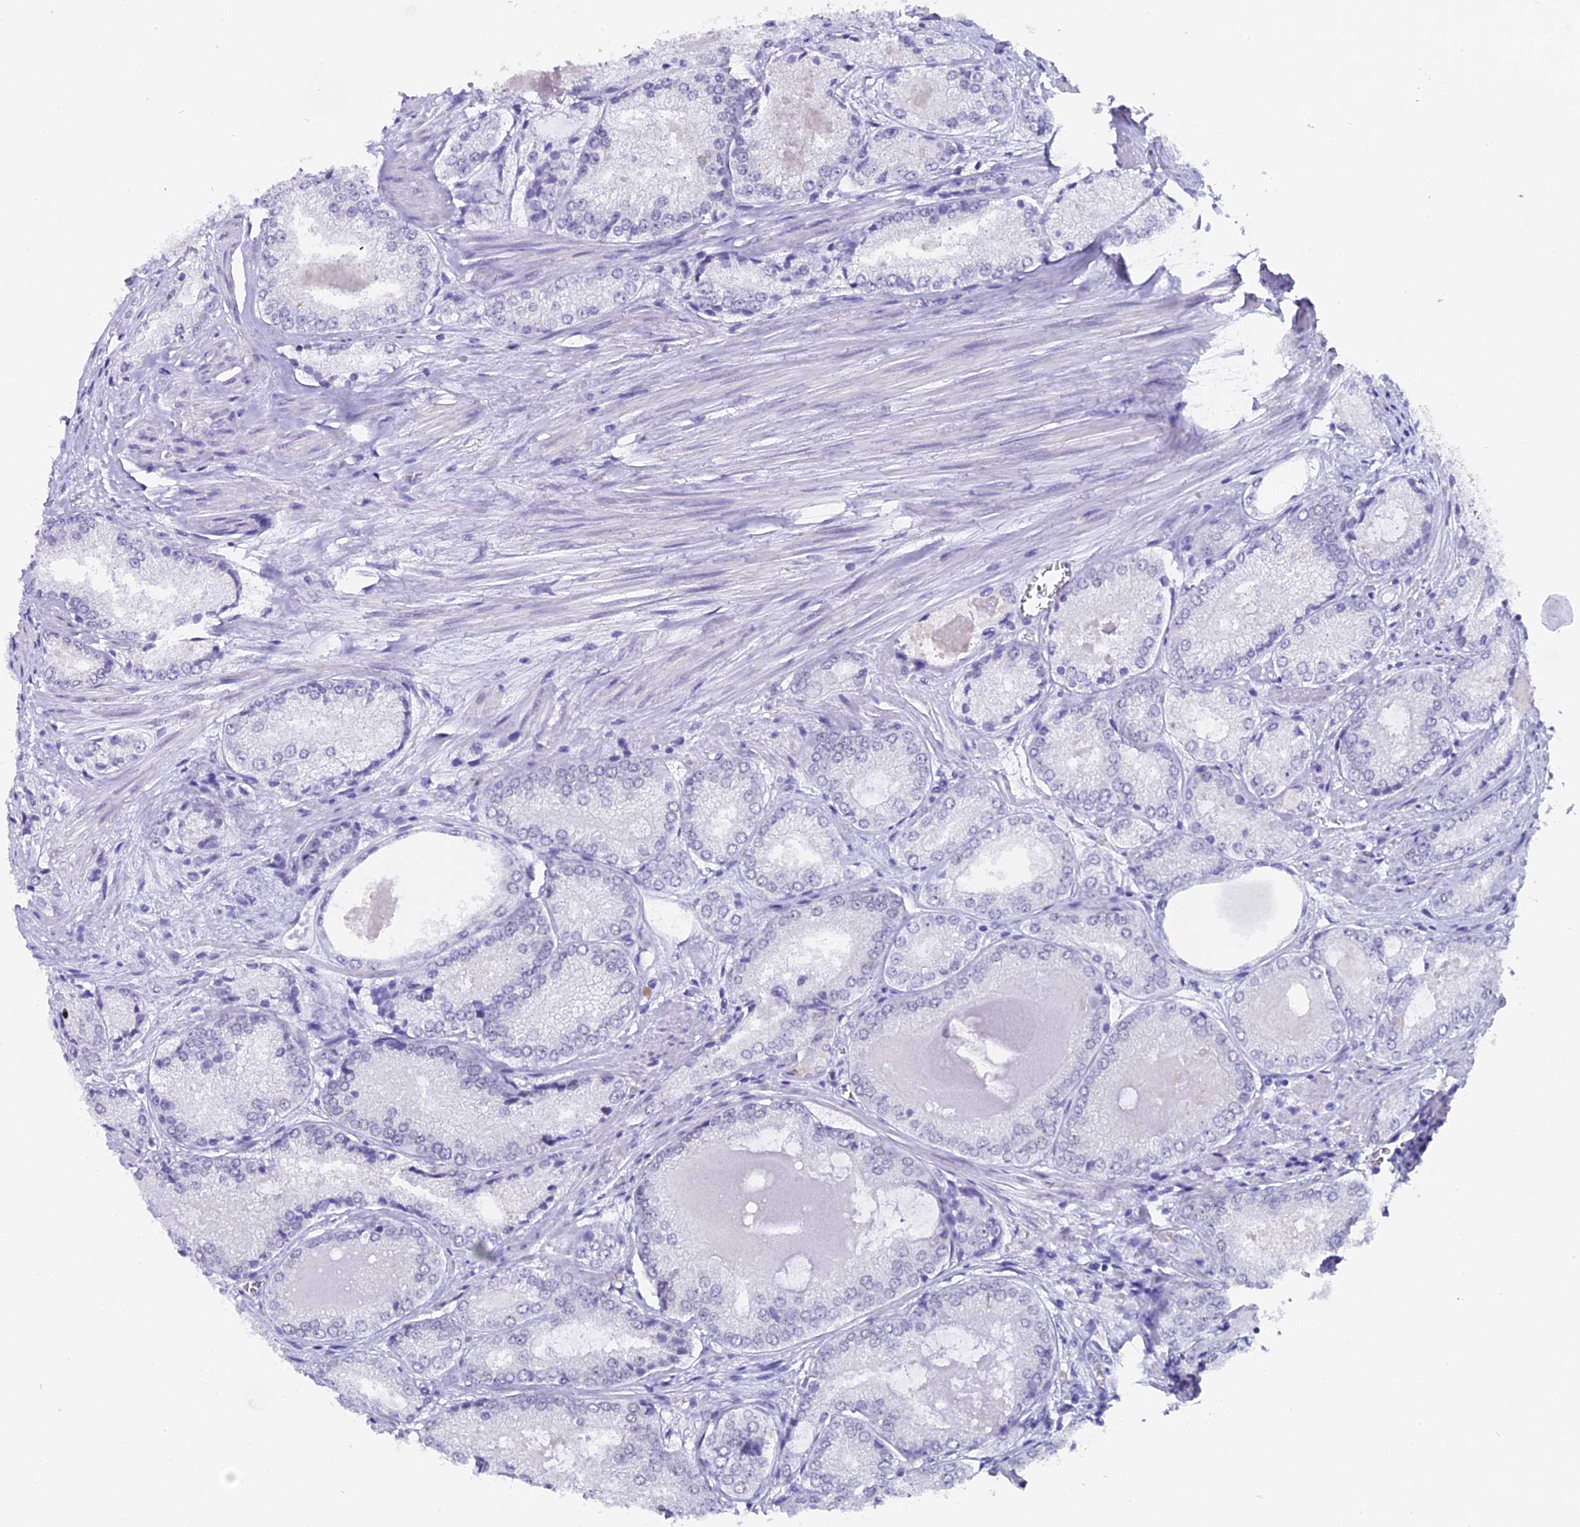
{"staining": {"intensity": "negative", "quantity": "none", "location": "none"}, "tissue": "prostate cancer", "cell_type": "Tumor cells", "image_type": "cancer", "snomed": [{"axis": "morphology", "description": "Adenocarcinoma, Low grade"}, {"axis": "topography", "description": "Prostate"}], "caption": "Tumor cells are negative for brown protein staining in prostate adenocarcinoma (low-grade). (Stains: DAB immunohistochemistry (IHC) with hematoxylin counter stain, Microscopy: brightfield microscopy at high magnification).", "gene": "CD2BP2", "patient": {"sex": "male", "age": 68}}